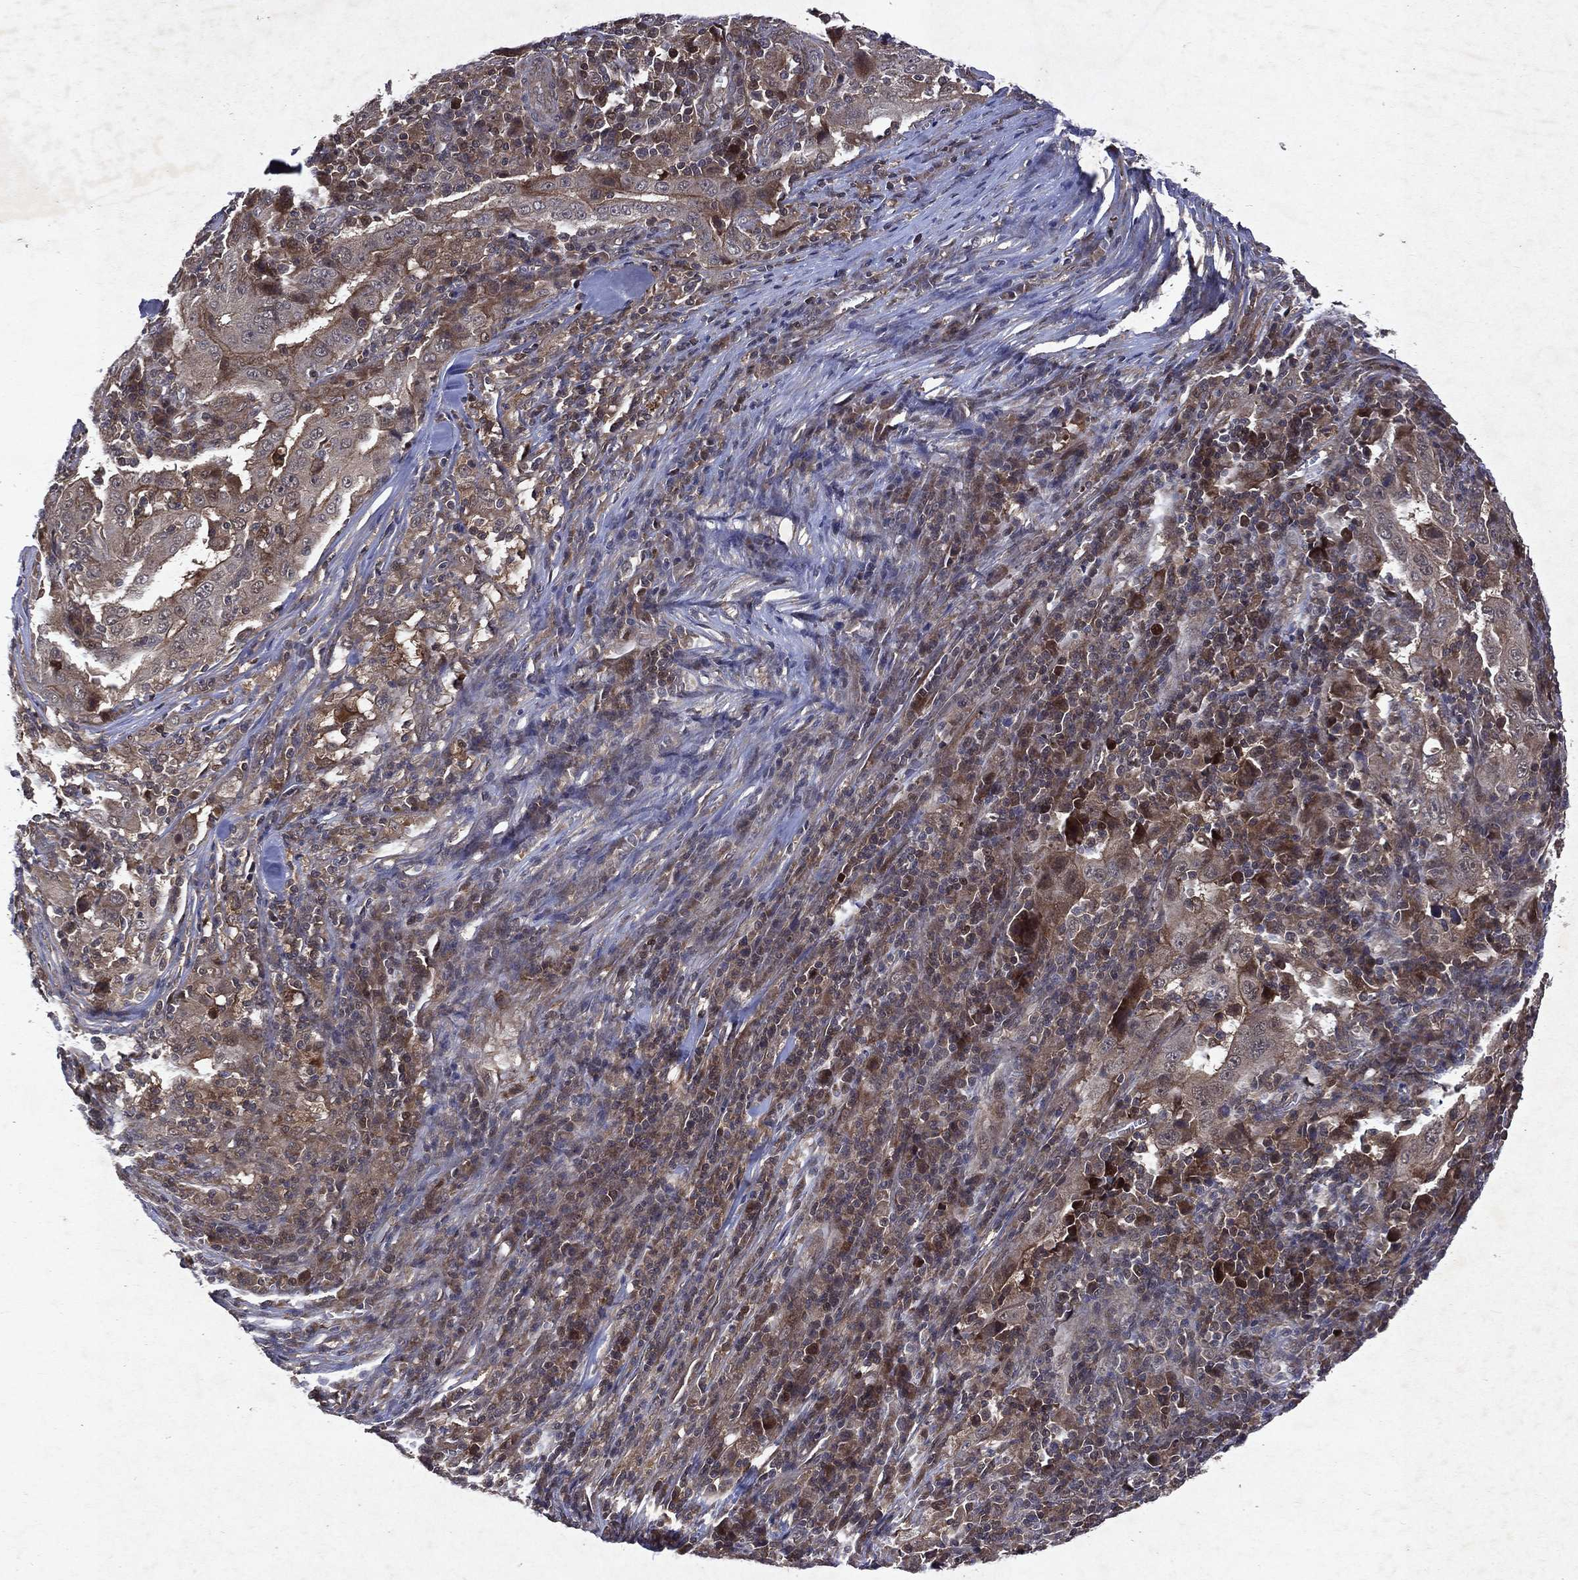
{"staining": {"intensity": "moderate", "quantity": "25%-75%", "location": "cytoplasmic/membranous"}, "tissue": "pancreatic cancer", "cell_type": "Tumor cells", "image_type": "cancer", "snomed": [{"axis": "morphology", "description": "Adenocarcinoma, NOS"}, {"axis": "topography", "description": "Pancreas"}], "caption": "This photomicrograph displays immunohistochemistry staining of pancreatic cancer (adenocarcinoma), with medium moderate cytoplasmic/membranous staining in approximately 25%-75% of tumor cells.", "gene": "MTAP", "patient": {"sex": "male", "age": 63}}